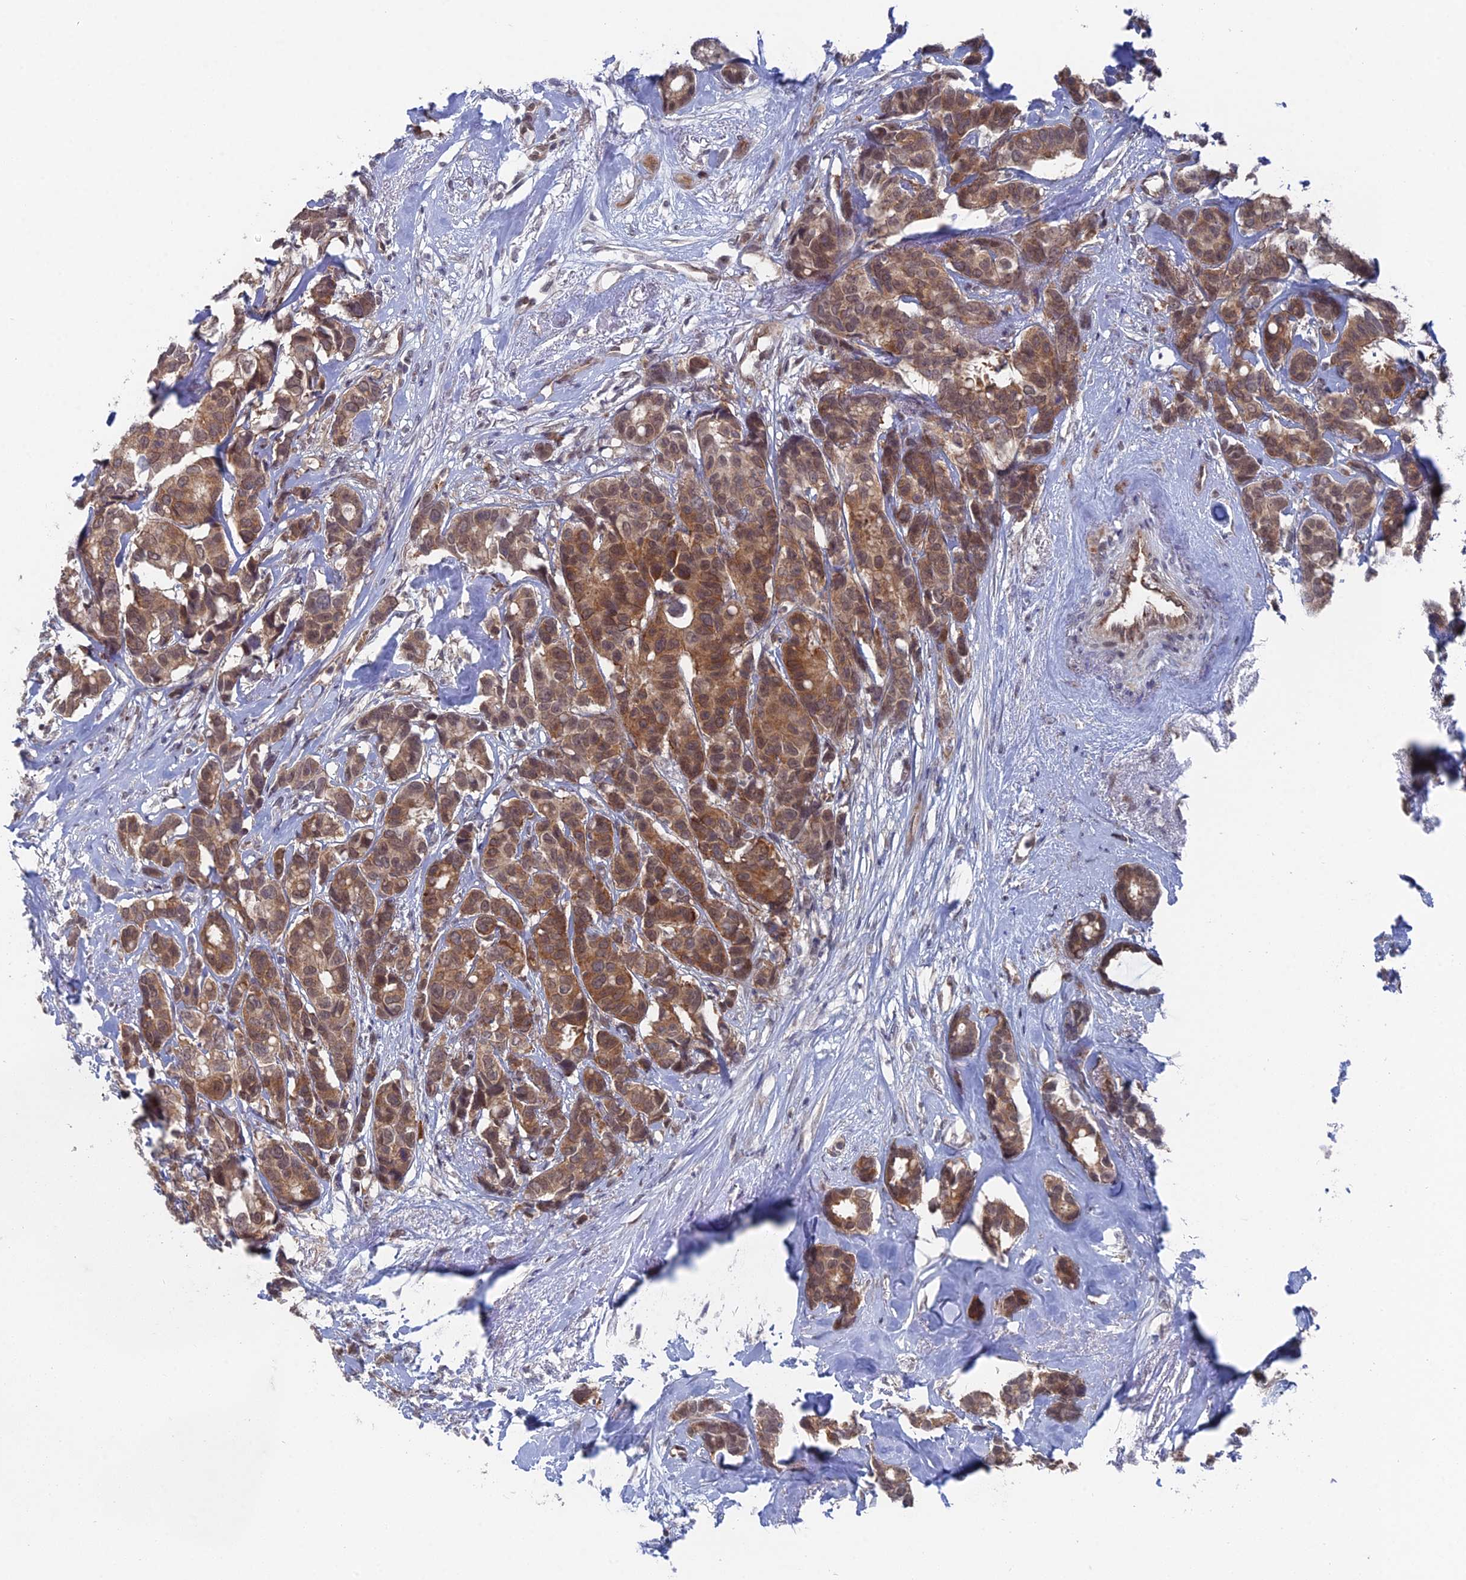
{"staining": {"intensity": "moderate", "quantity": ">75%", "location": "cytoplasmic/membranous,nuclear"}, "tissue": "breast cancer", "cell_type": "Tumor cells", "image_type": "cancer", "snomed": [{"axis": "morphology", "description": "Duct carcinoma"}, {"axis": "topography", "description": "Breast"}], "caption": "Immunohistochemistry (IHC) of human invasive ductal carcinoma (breast) exhibits medium levels of moderate cytoplasmic/membranous and nuclear positivity in about >75% of tumor cells.", "gene": "FHIP2A", "patient": {"sex": "female", "age": 87}}